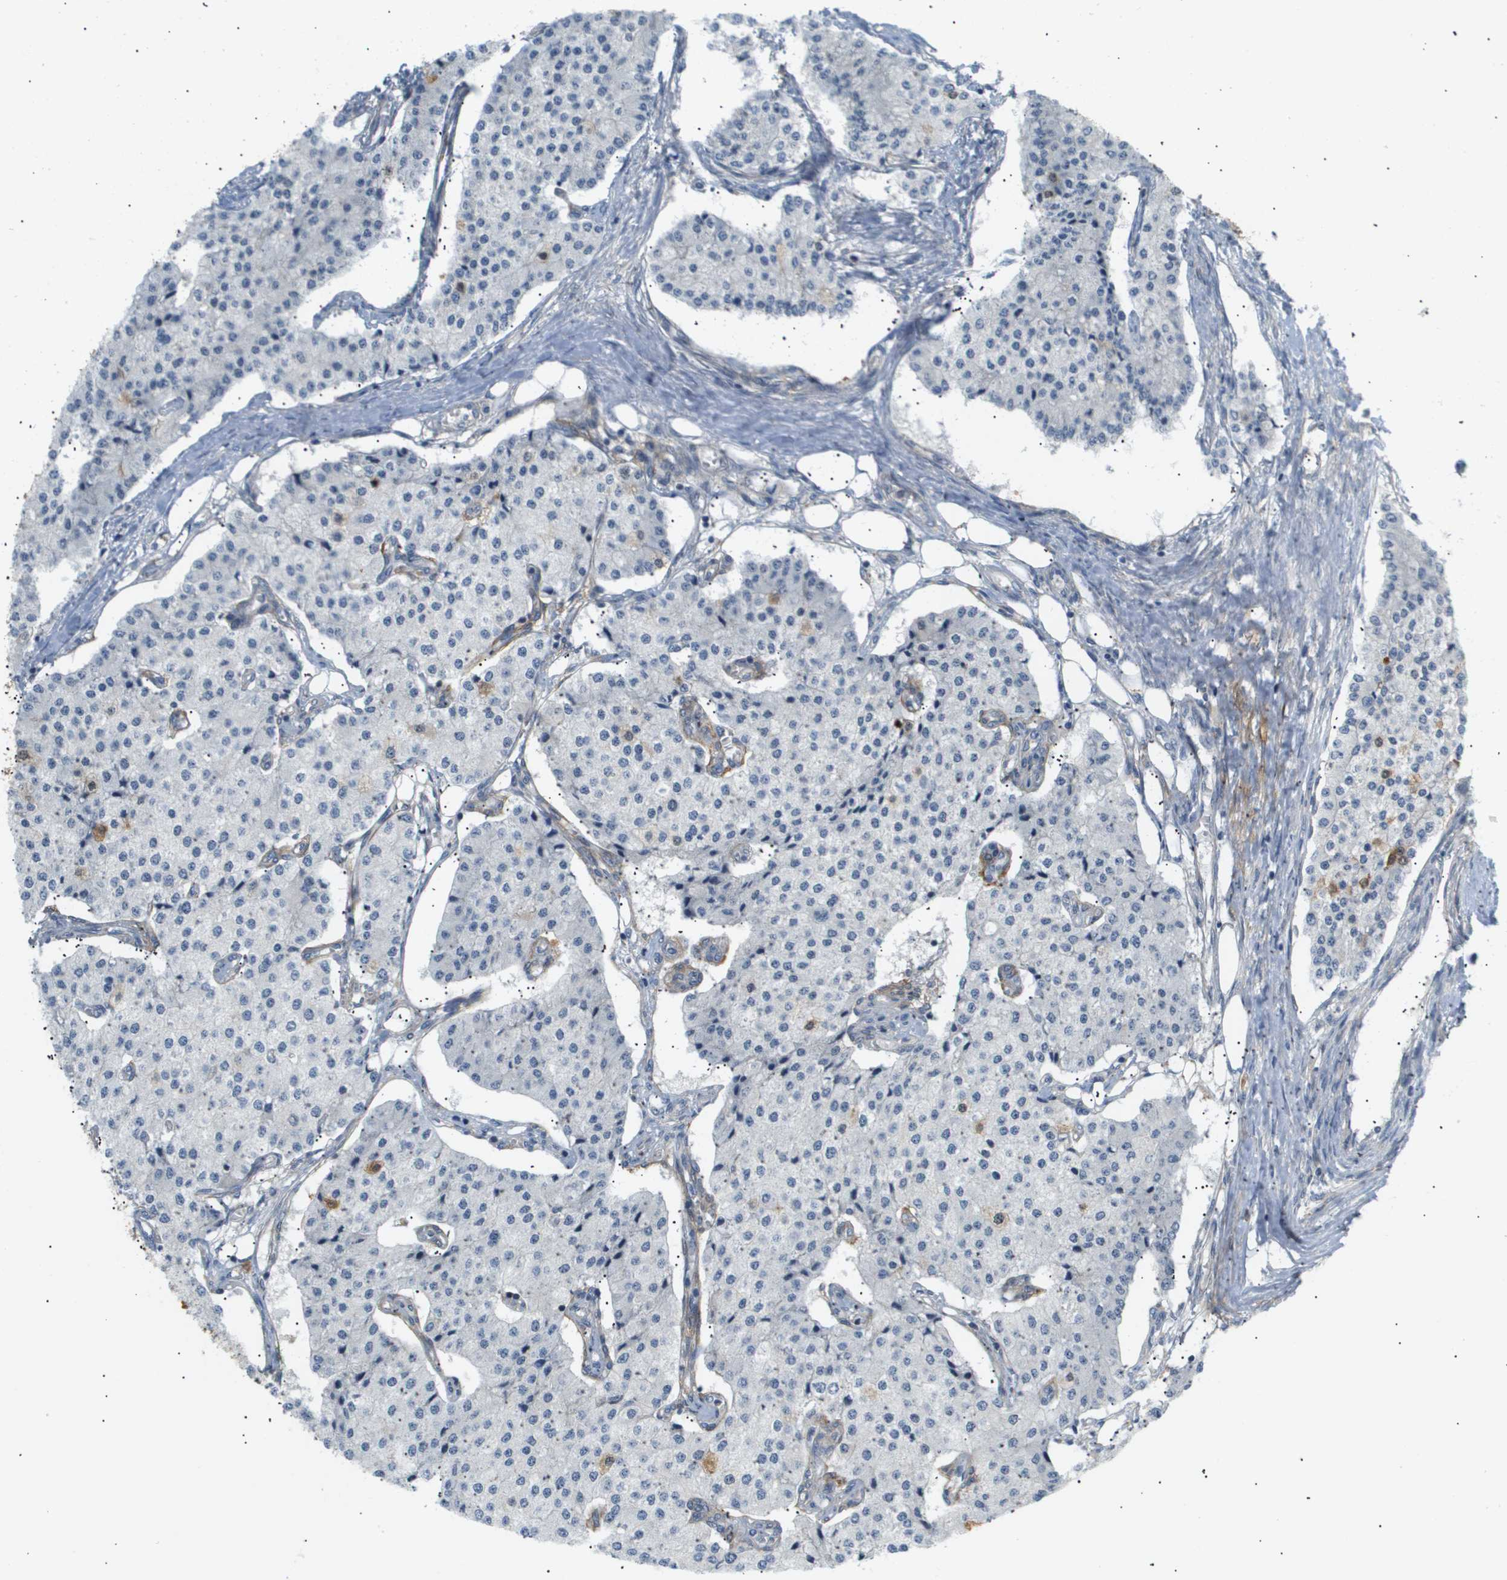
{"staining": {"intensity": "negative", "quantity": "none", "location": "none"}, "tissue": "carcinoid", "cell_type": "Tumor cells", "image_type": "cancer", "snomed": [{"axis": "morphology", "description": "Carcinoid, malignant, NOS"}, {"axis": "topography", "description": "Colon"}], "caption": "A photomicrograph of human carcinoid is negative for staining in tumor cells.", "gene": "CORO2B", "patient": {"sex": "female", "age": 52}}